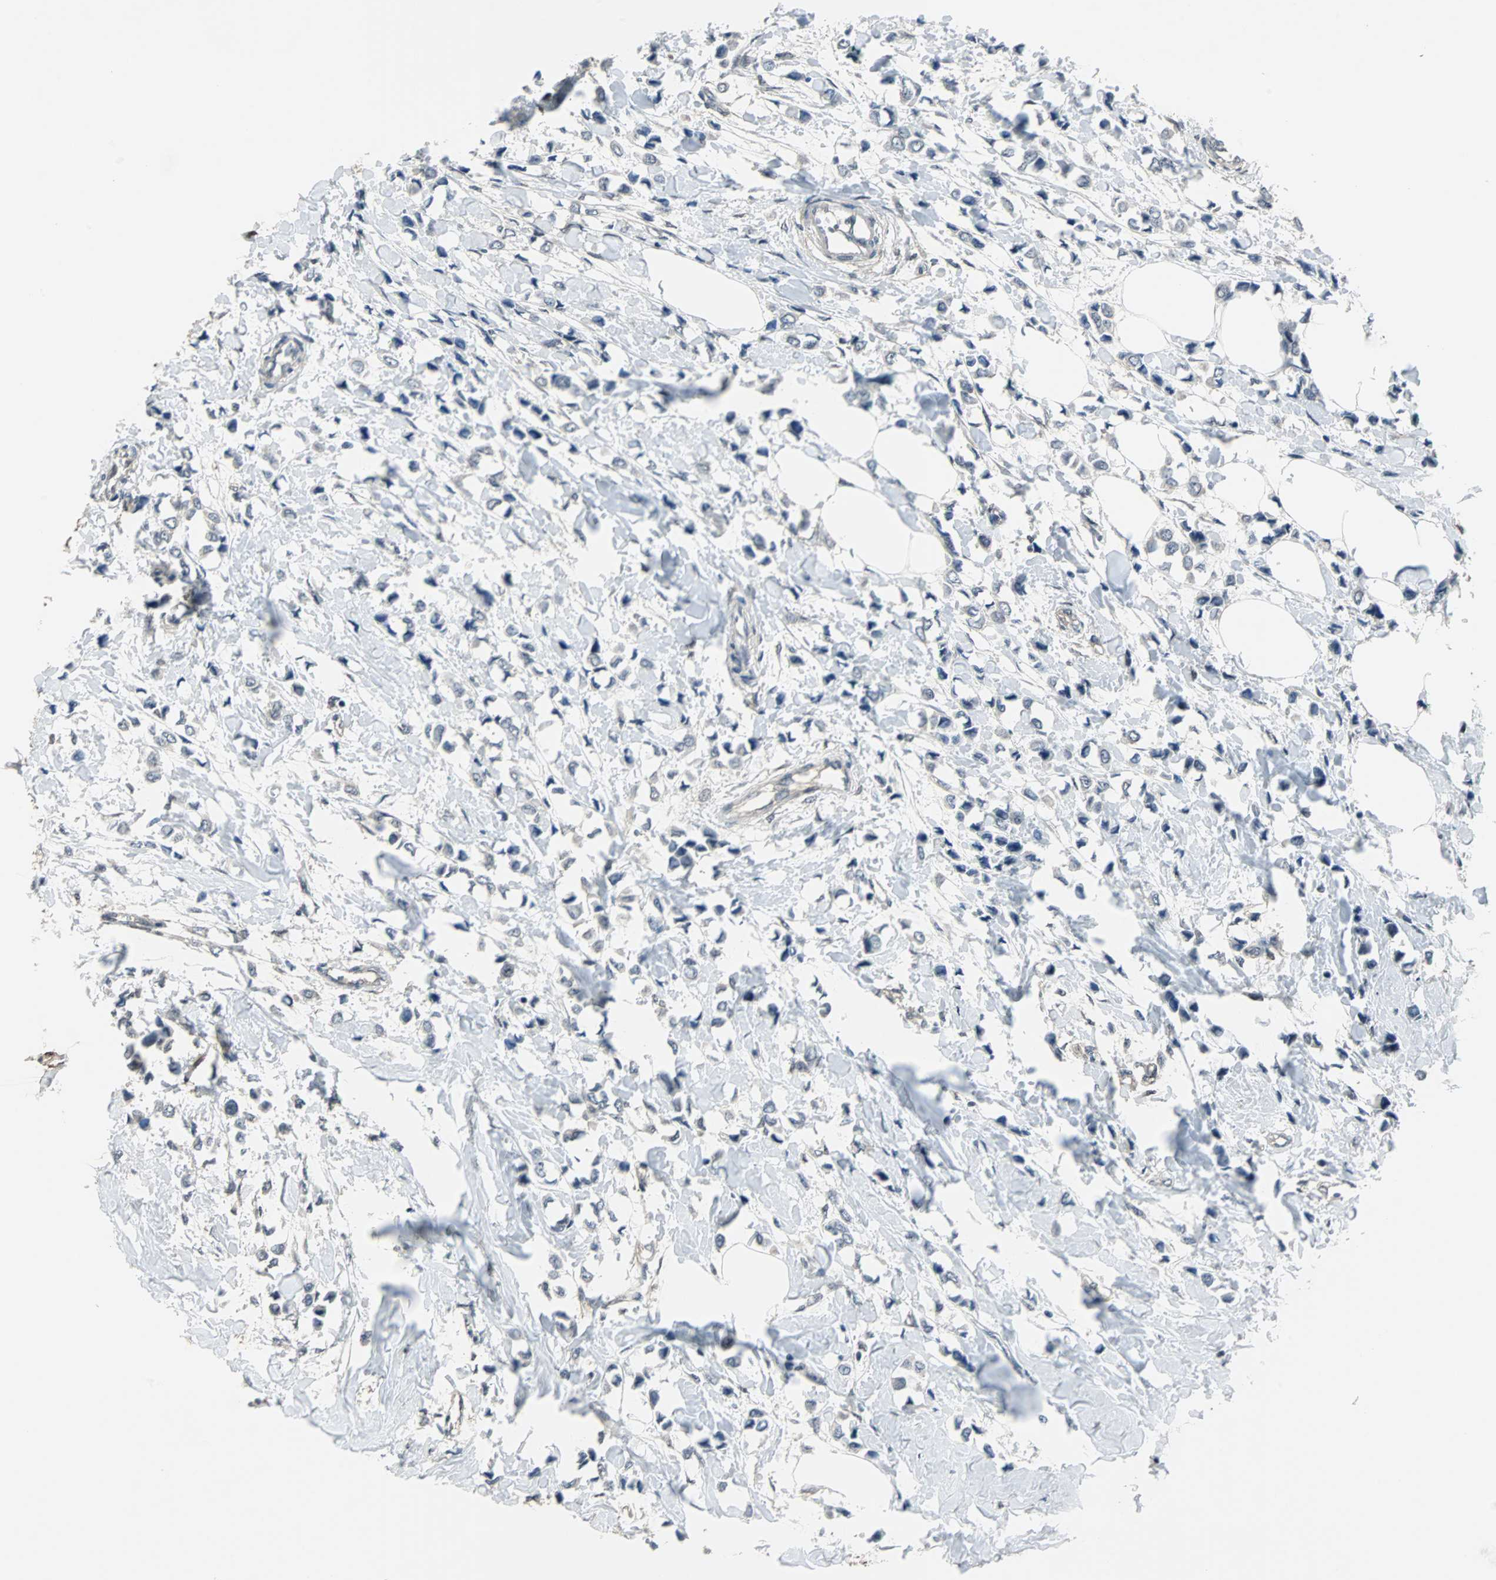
{"staining": {"intensity": "negative", "quantity": "none", "location": "none"}, "tissue": "breast cancer", "cell_type": "Tumor cells", "image_type": "cancer", "snomed": [{"axis": "morphology", "description": "Lobular carcinoma"}, {"axis": "topography", "description": "Breast"}], "caption": "An image of breast lobular carcinoma stained for a protein demonstrates no brown staining in tumor cells. (IHC, brightfield microscopy, high magnification).", "gene": "MKX", "patient": {"sex": "female", "age": 51}}